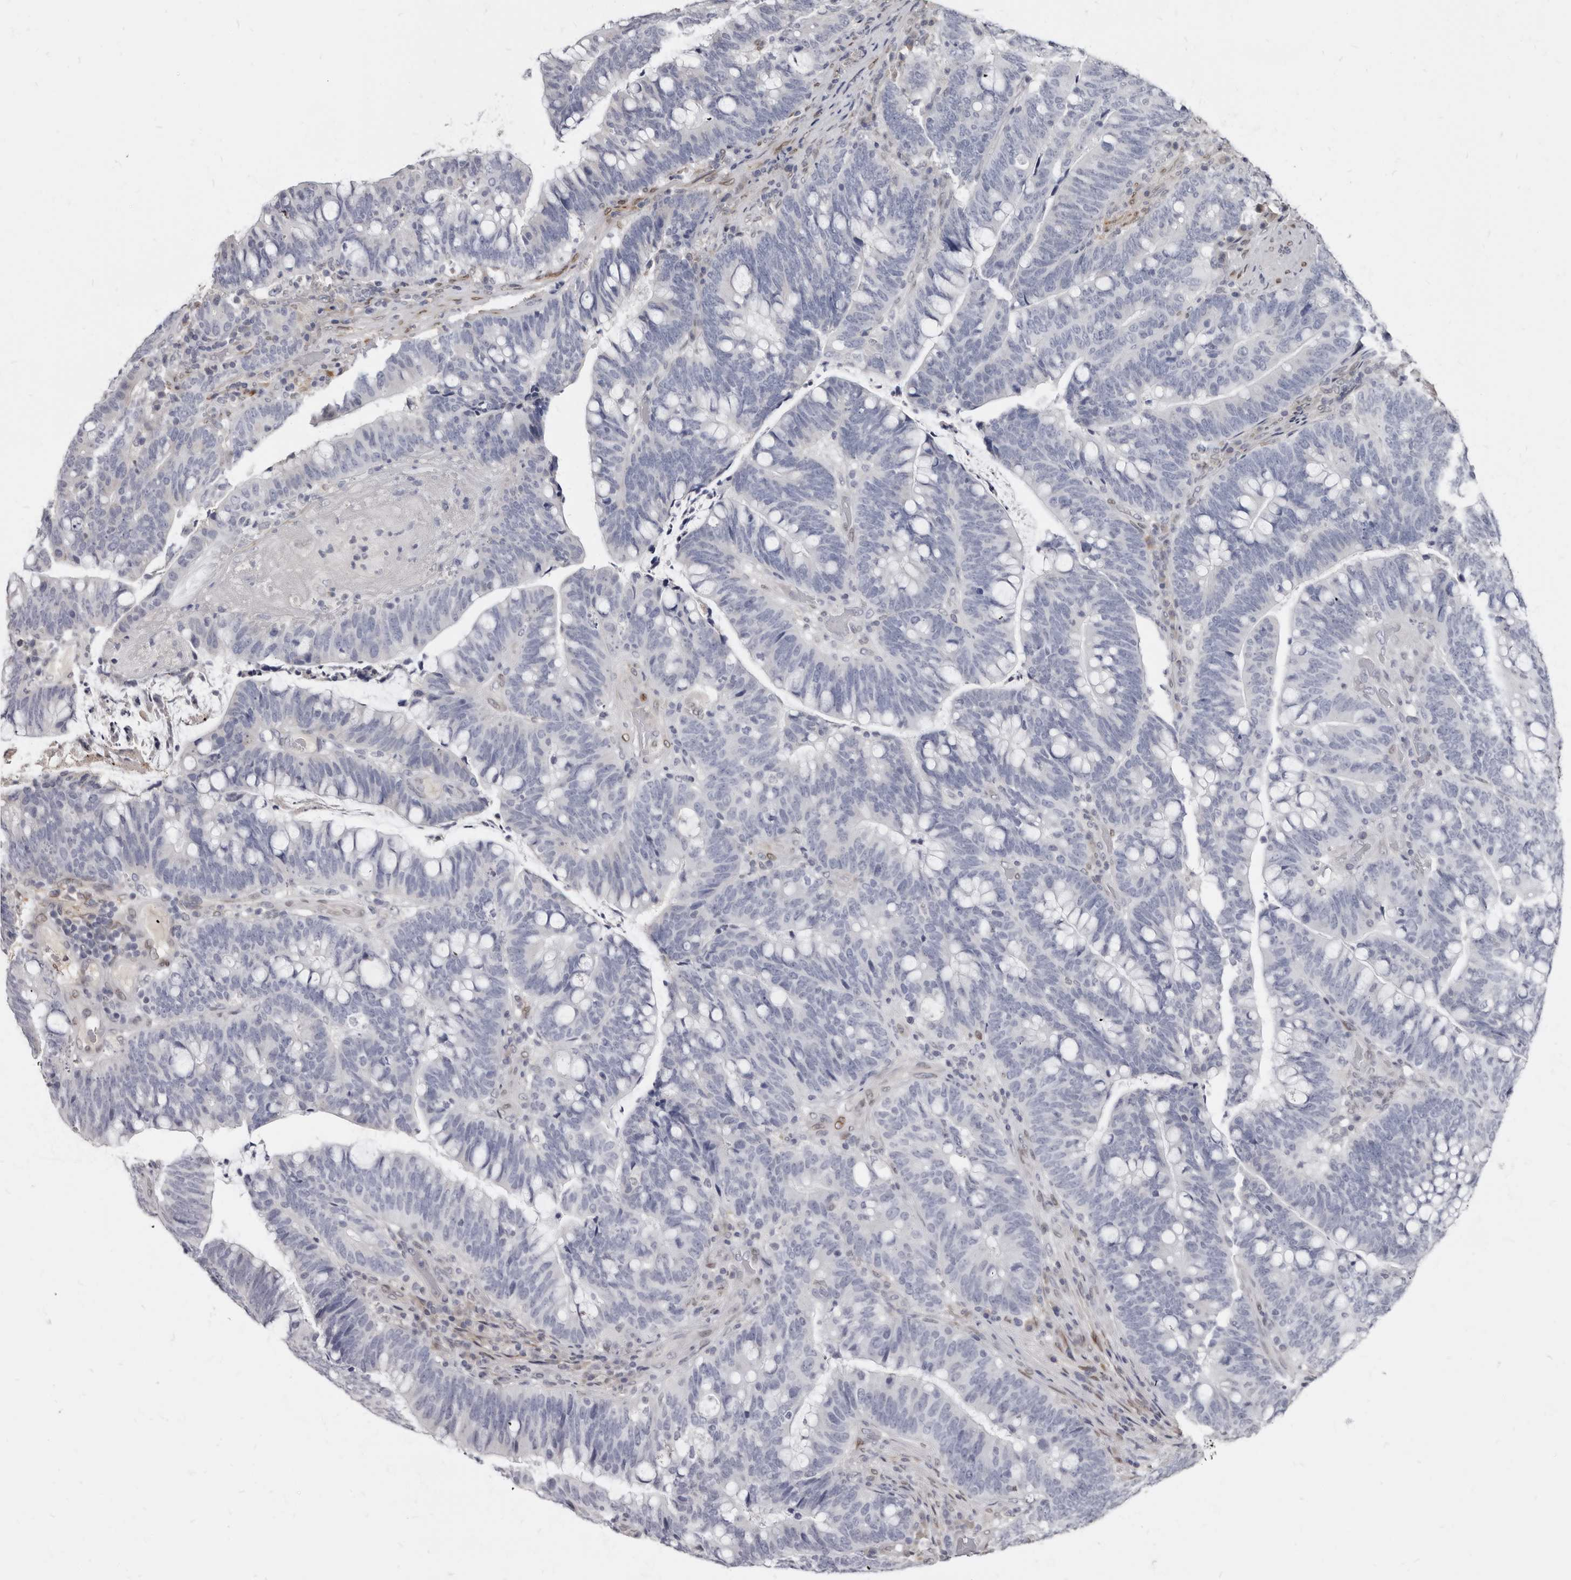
{"staining": {"intensity": "negative", "quantity": "none", "location": "none"}, "tissue": "colorectal cancer", "cell_type": "Tumor cells", "image_type": "cancer", "snomed": [{"axis": "morphology", "description": "Adenocarcinoma, NOS"}, {"axis": "topography", "description": "Colon"}], "caption": "Tumor cells are negative for protein expression in human colorectal adenocarcinoma.", "gene": "MRGPRF", "patient": {"sex": "female", "age": 66}}